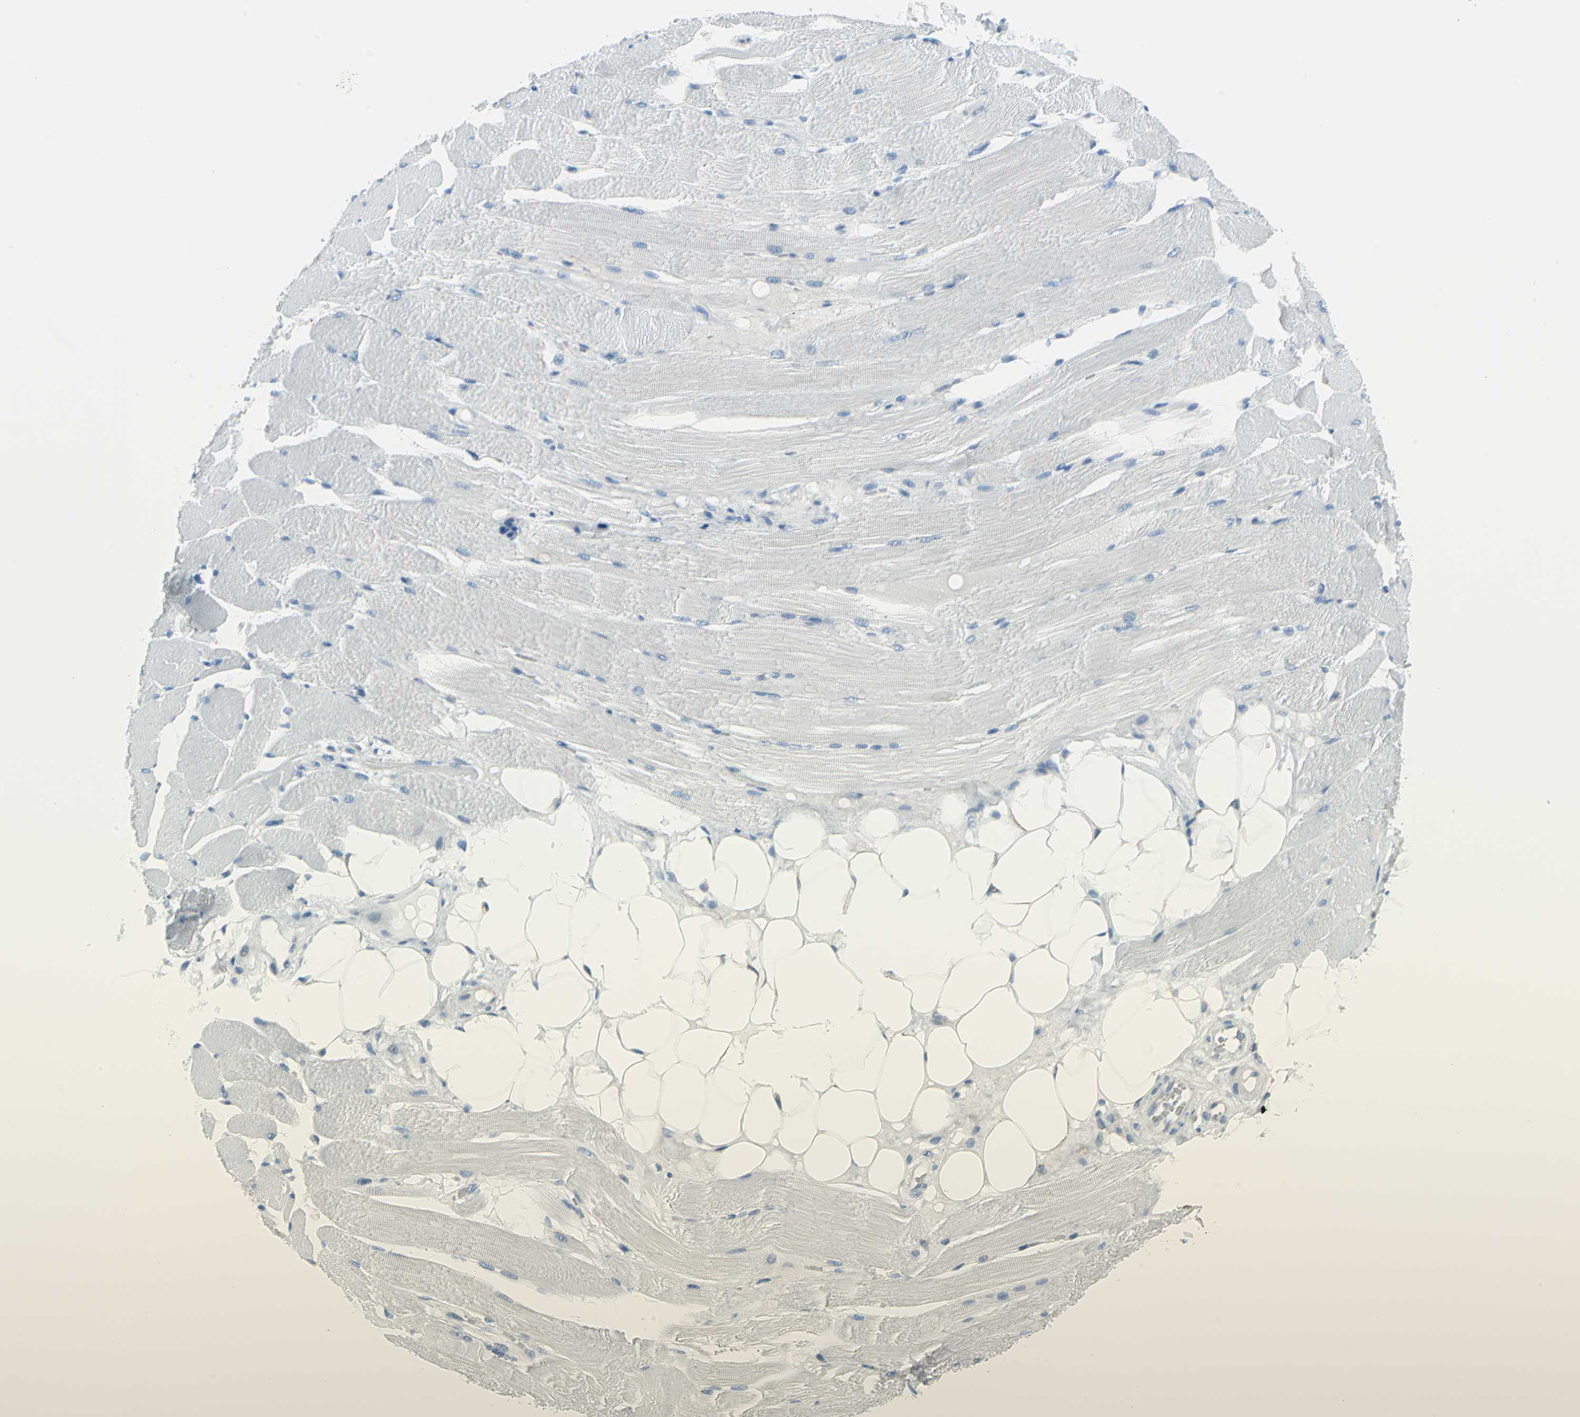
{"staining": {"intensity": "negative", "quantity": "none", "location": "none"}, "tissue": "skeletal muscle", "cell_type": "Myocytes", "image_type": "normal", "snomed": [{"axis": "morphology", "description": "Normal tissue, NOS"}, {"axis": "topography", "description": "Skeletal muscle"}, {"axis": "topography", "description": "Peripheral nerve tissue"}], "caption": "This histopathology image is of normal skeletal muscle stained with IHC to label a protein in brown with the nuclei are counter-stained blue. There is no expression in myocytes. (DAB immunohistochemistry with hematoxylin counter stain).", "gene": "CYB5A", "patient": {"sex": "female", "age": 84}}